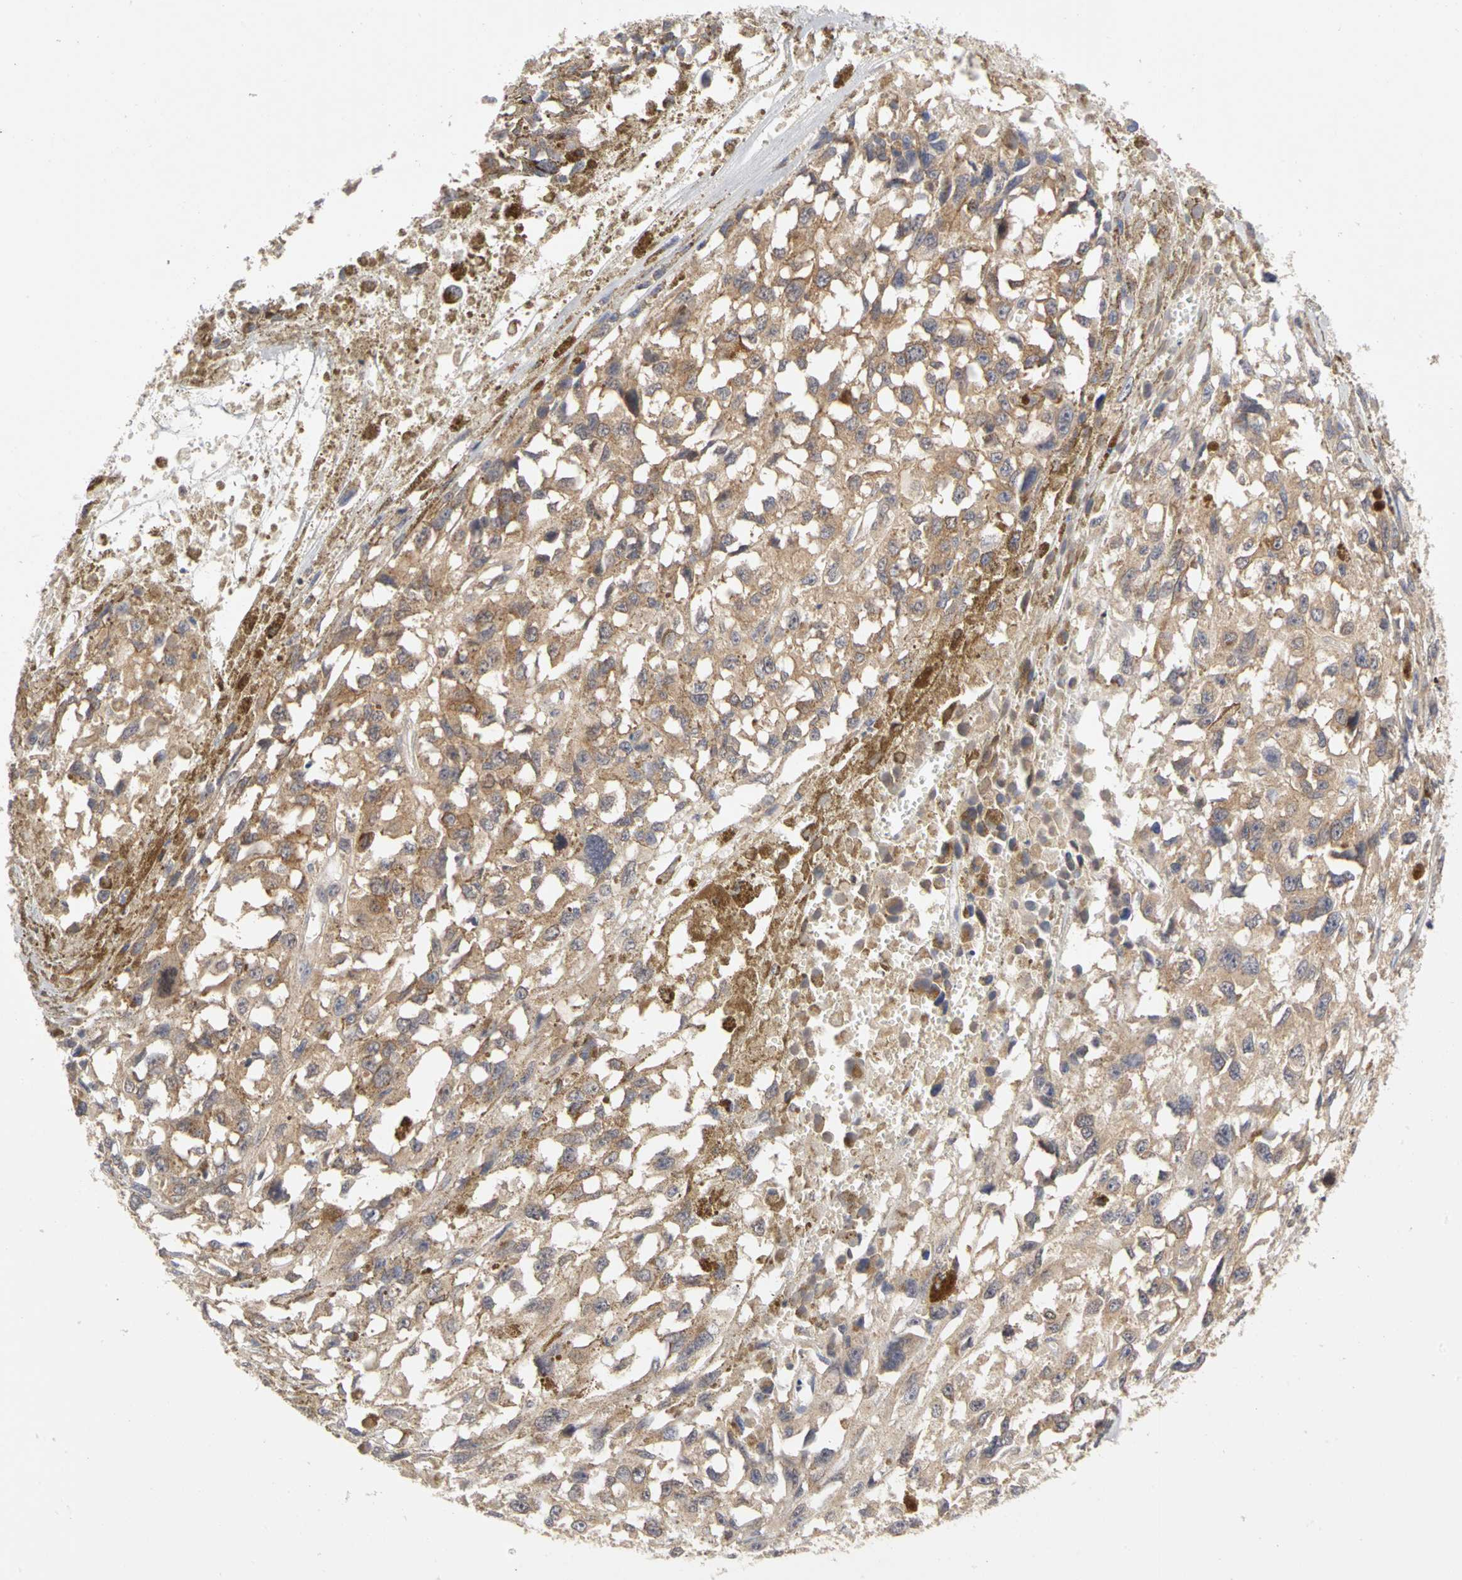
{"staining": {"intensity": "moderate", "quantity": ">75%", "location": "cytoplasmic/membranous"}, "tissue": "melanoma", "cell_type": "Tumor cells", "image_type": "cancer", "snomed": [{"axis": "morphology", "description": "Malignant melanoma, Metastatic site"}, {"axis": "topography", "description": "Lymph node"}], "caption": "Moderate cytoplasmic/membranous positivity for a protein is seen in approximately >75% of tumor cells of malignant melanoma (metastatic site) using IHC.", "gene": "IRAK1", "patient": {"sex": "male", "age": 59}}